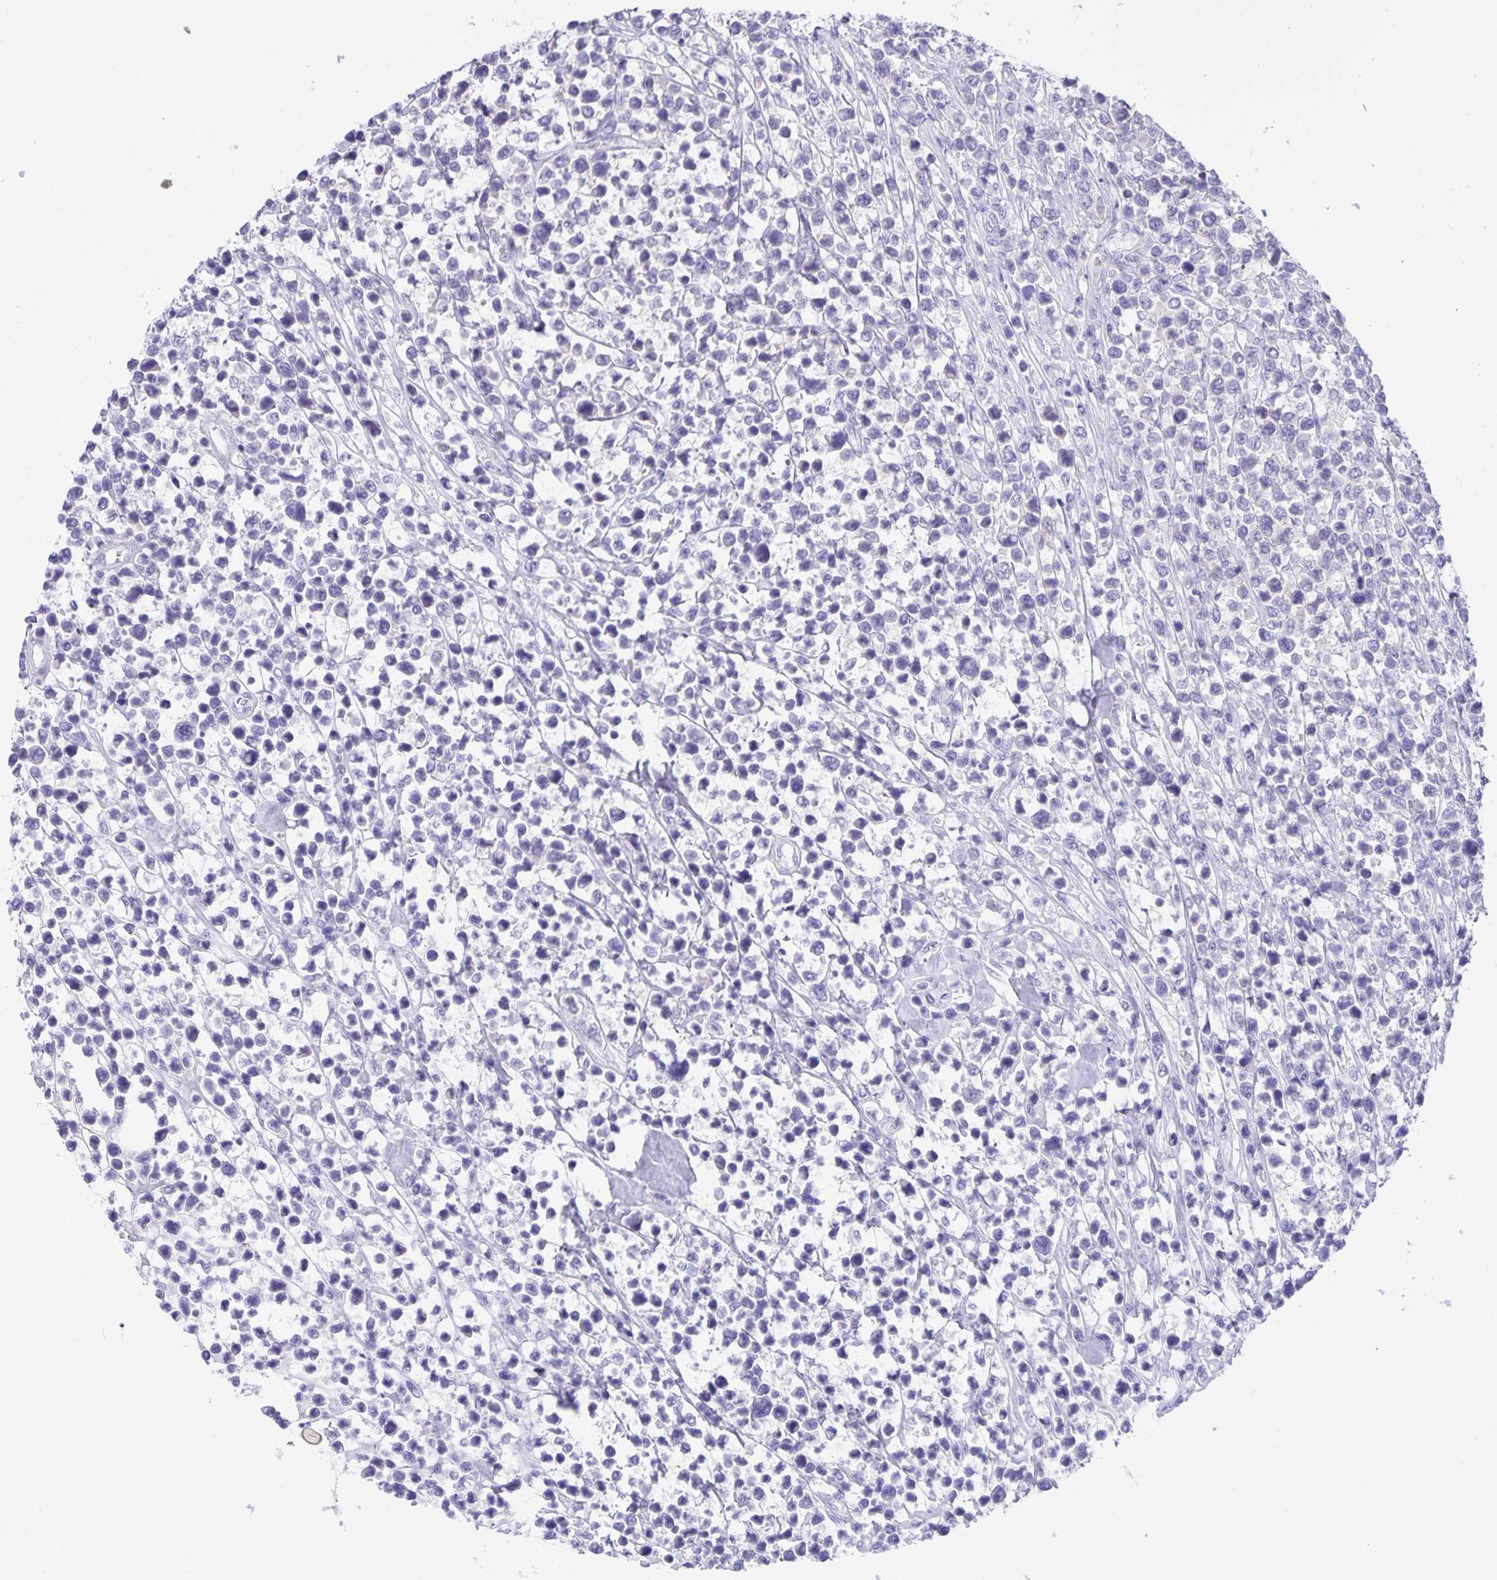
{"staining": {"intensity": "negative", "quantity": "none", "location": "none"}, "tissue": "lymphoma", "cell_type": "Tumor cells", "image_type": "cancer", "snomed": [{"axis": "morphology", "description": "Malignant lymphoma, non-Hodgkin's type, High grade"}, {"axis": "topography", "description": "Soft tissue"}], "caption": "Immunohistochemistry (IHC) photomicrograph of neoplastic tissue: malignant lymphoma, non-Hodgkin's type (high-grade) stained with DAB displays no significant protein expression in tumor cells.", "gene": "CAPSL", "patient": {"sex": "female", "age": 56}}